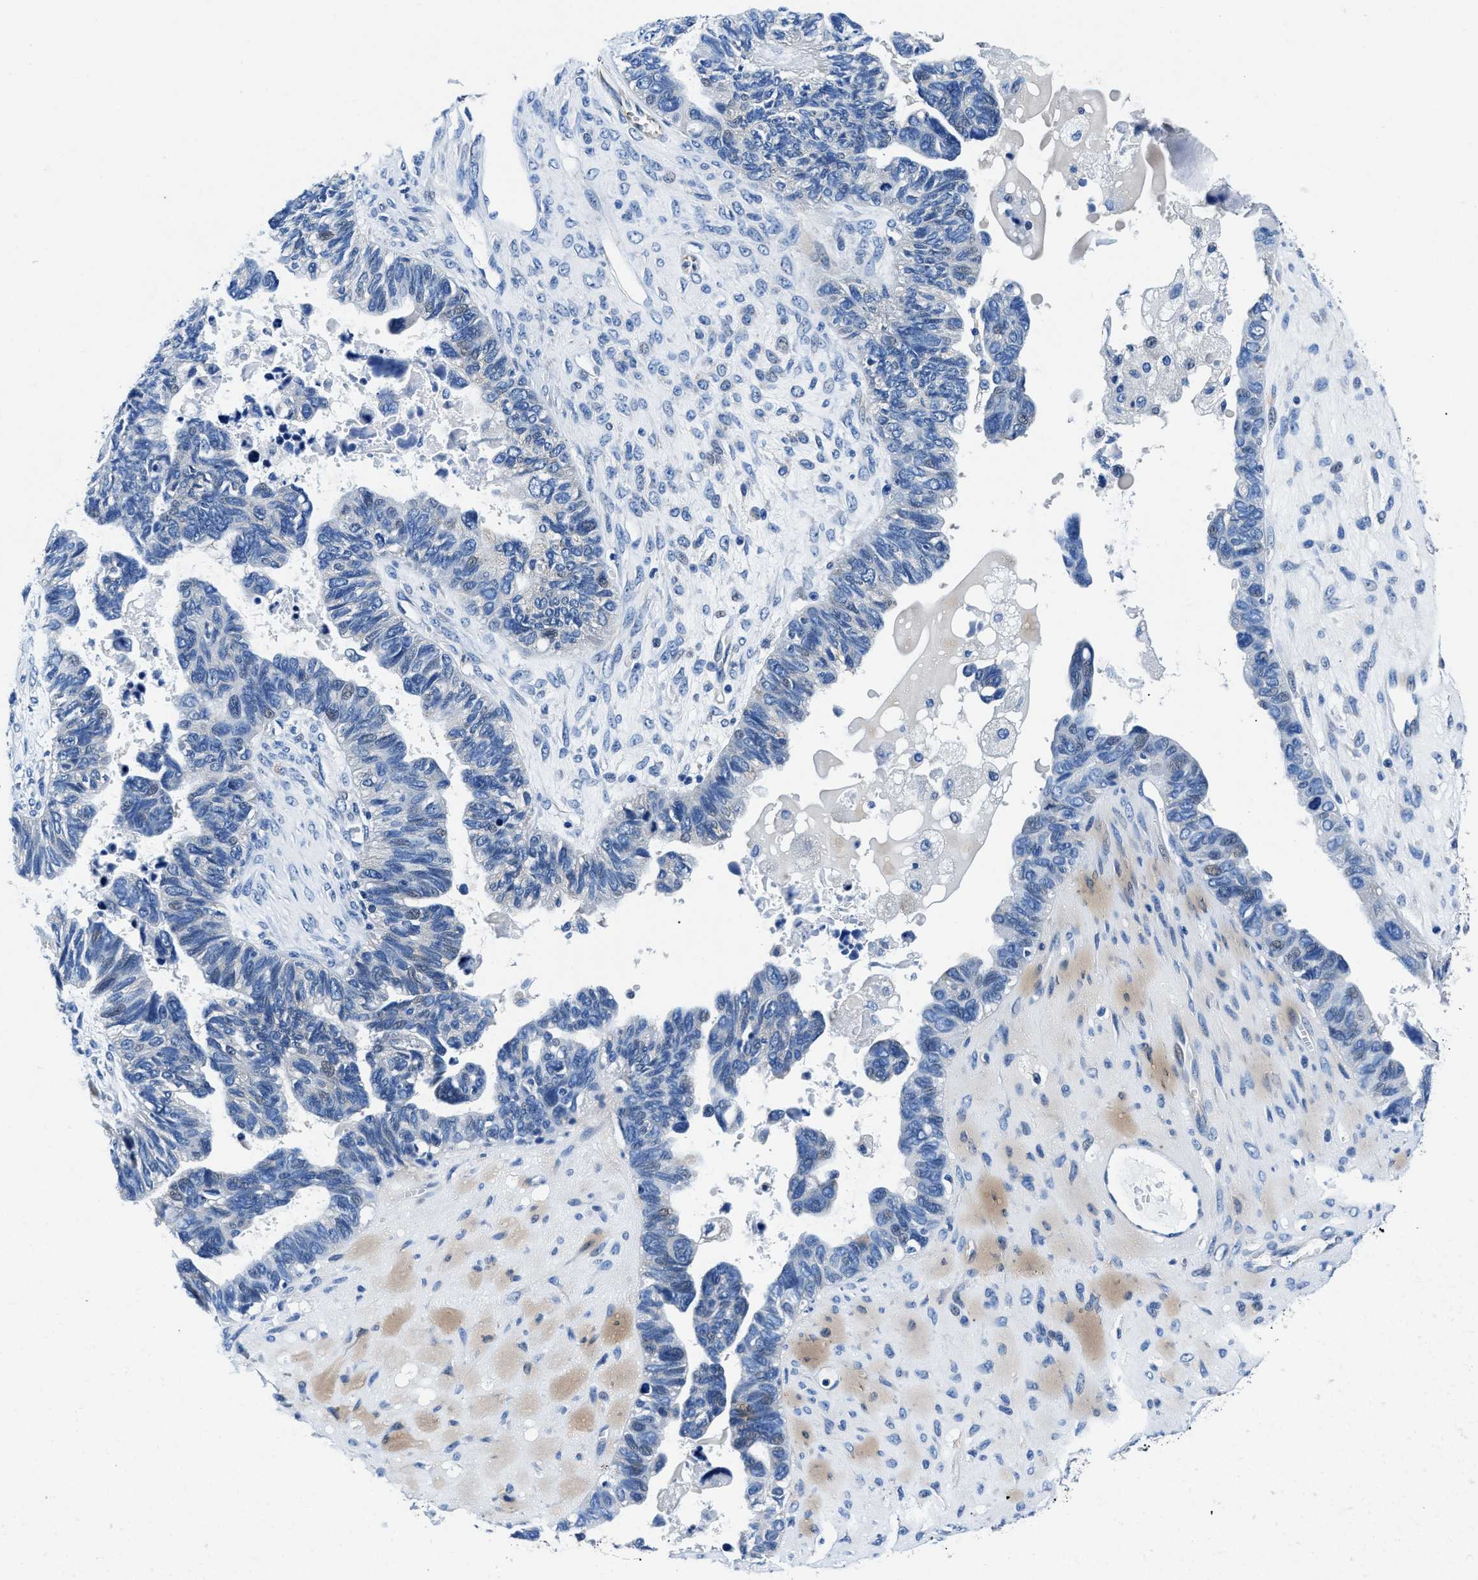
{"staining": {"intensity": "negative", "quantity": "none", "location": "none"}, "tissue": "ovarian cancer", "cell_type": "Tumor cells", "image_type": "cancer", "snomed": [{"axis": "morphology", "description": "Cystadenocarcinoma, serous, NOS"}, {"axis": "topography", "description": "Ovary"}], "caption": "Human ovarian serous cystadenocarcinoma stained for a protein using IHC demonstrates no staining in tumor cells.", "gene": "NEU1", "patient": {"sex": "female", "age": 79}}